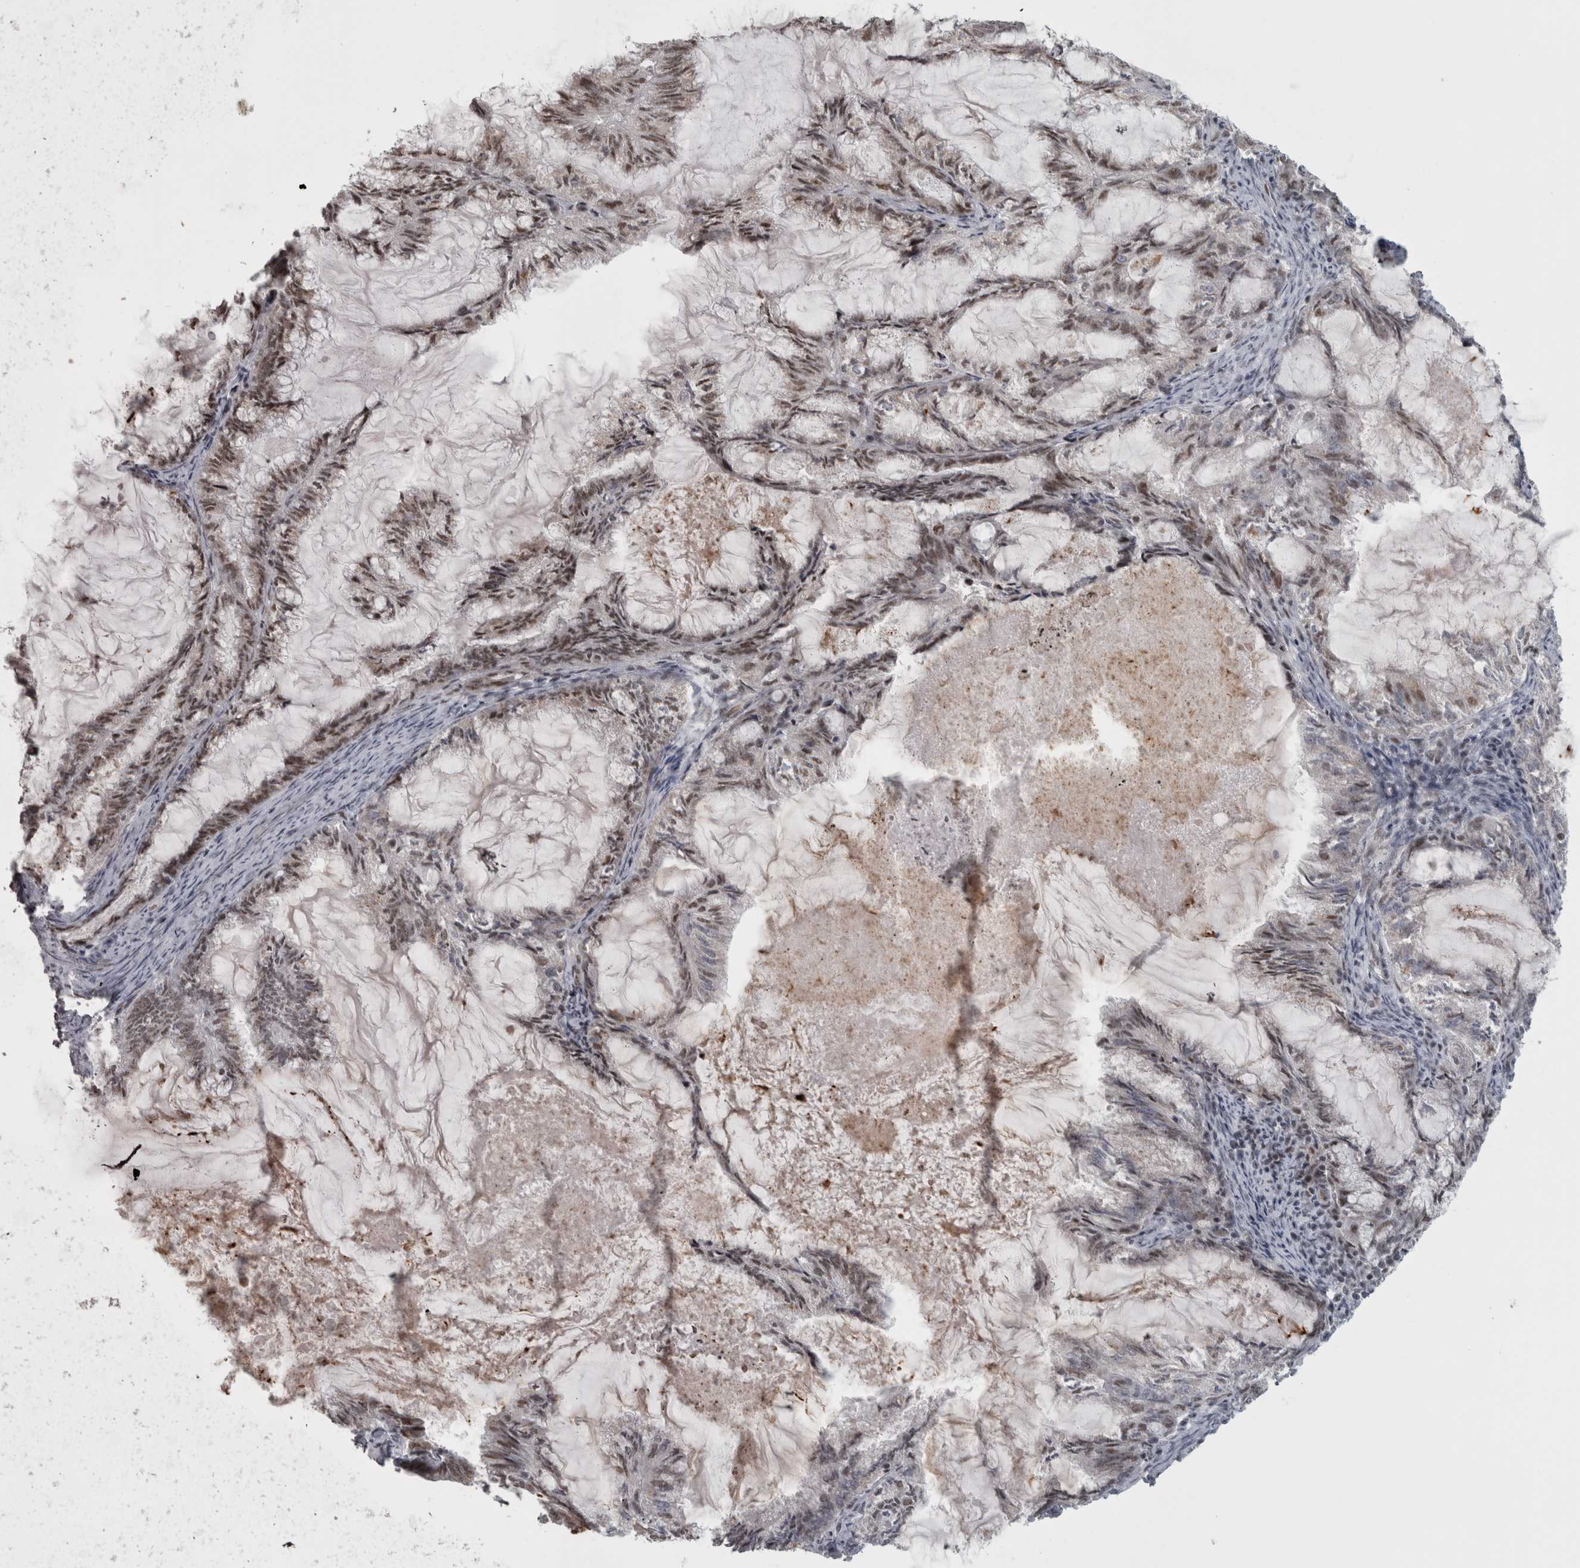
{"staining": {"intensity": "weak", "quantity": "25%-75%", "location": "nuclear"}, "tissue": "endometrial cancer", "cell_type": "Tumor cells", "image_type": "cancer", "snomed": [{"axis": "morphology", "description": "Adenocarcinoma, NOS"}, {"axis": "topography", "description": "Endometrium"}], "caption": "Tumor cells exhibit low levels of weak nuclear staining in approximately 25%-75% of cells in human endometrial cancer.", "gene": "MICU3", "patient": {"sex": "female", "age": 86}}